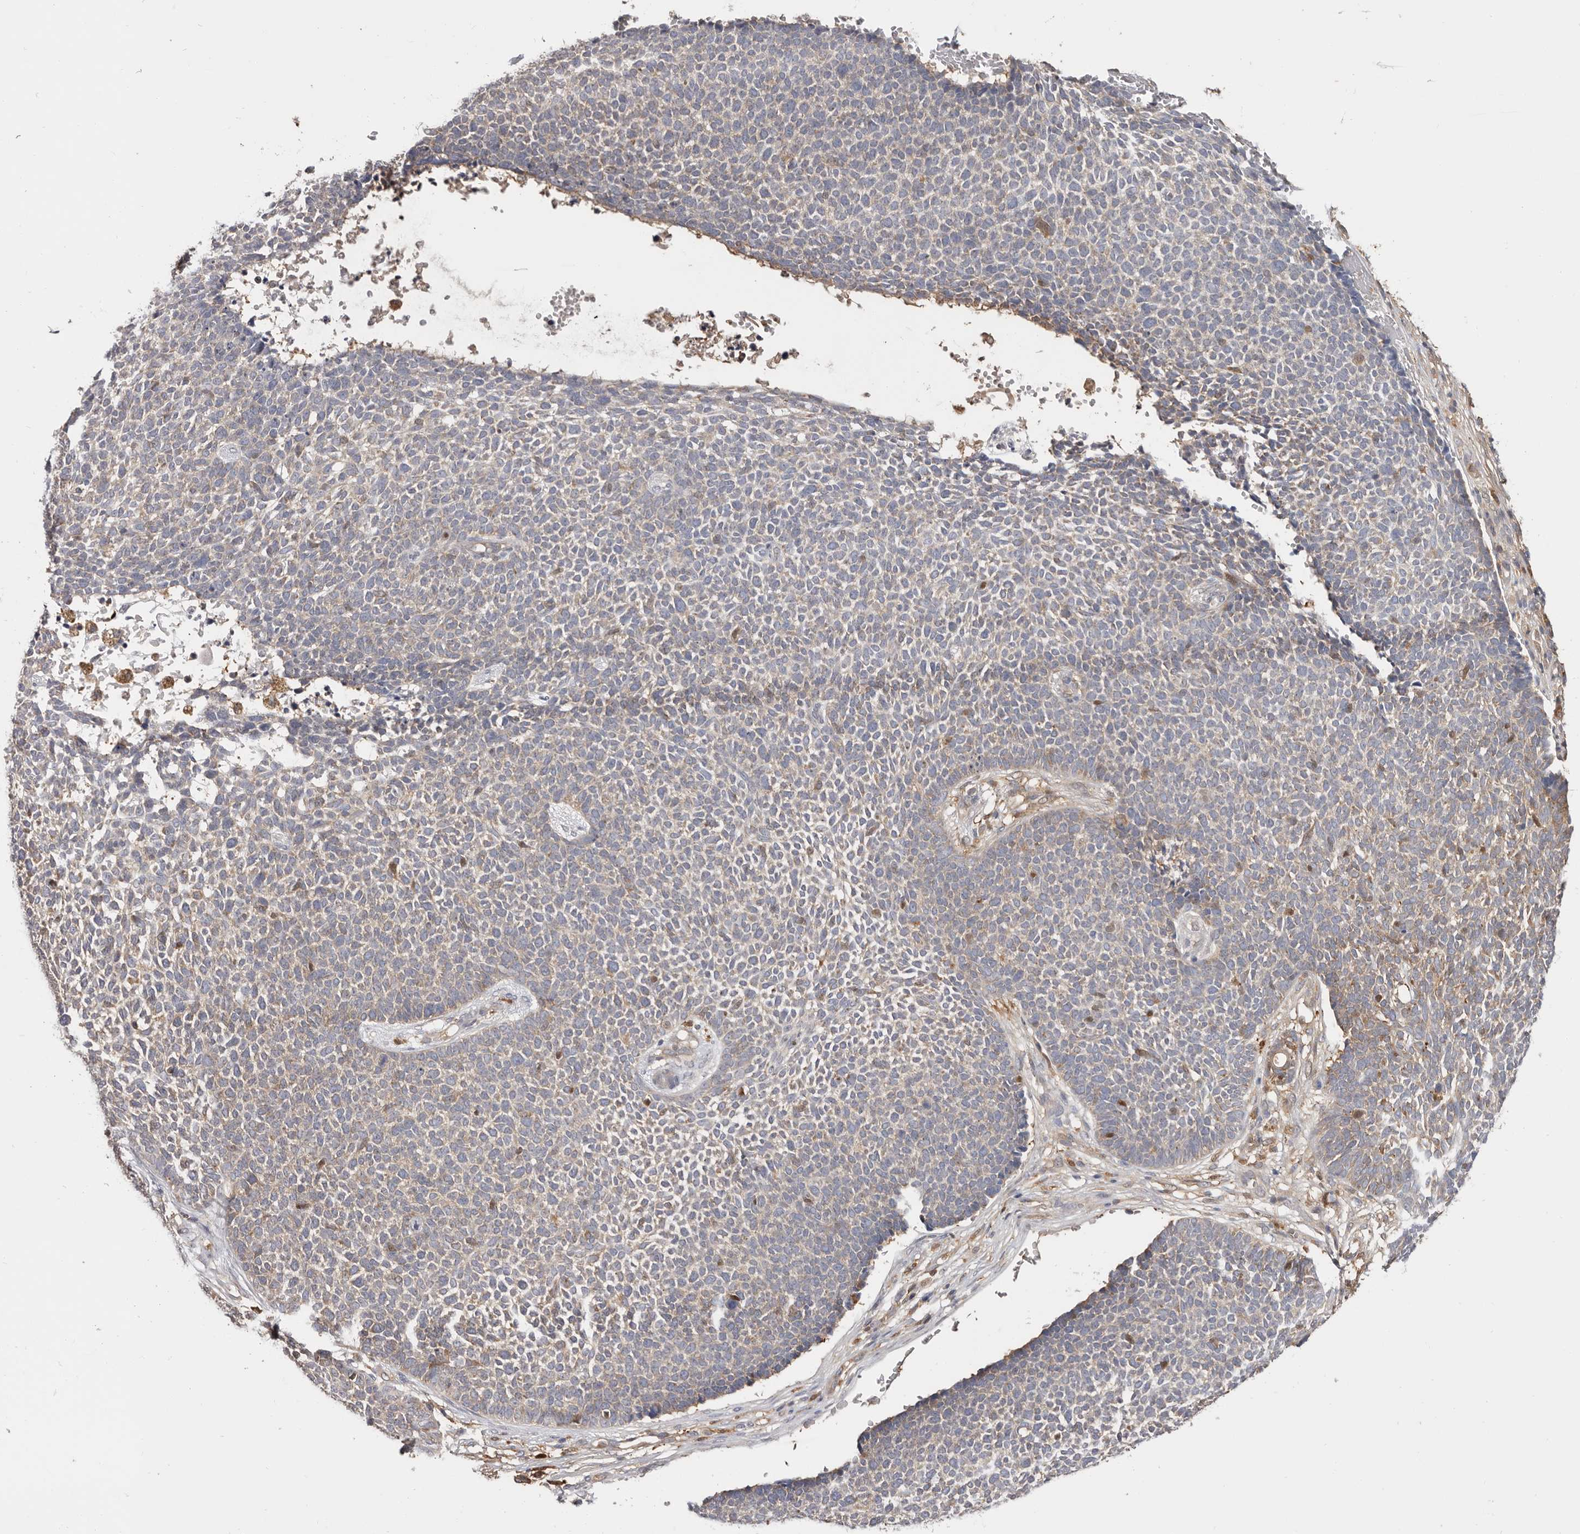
{"staining": {"intensity": "weak", "quantity": "25%-75%", "location": "cytoplasmic/membranous"}, "tissue": "skin cancer", "cell_type": "Tumor cells", "image_type": "cancer", "snomed": [{"axis": "morphology", "description": "Basal cell carcinoma"}, {"axis": "topography", "description": "Skin"}], "caption": "Protein staining of basal cell carcinoma (skin) tissue reveals weak cytoplasmic/membranous staining in approximately 25%-75% of tumor cells.", "gene": "LAP3", "patient": {"sex": "female", "age": 84}}